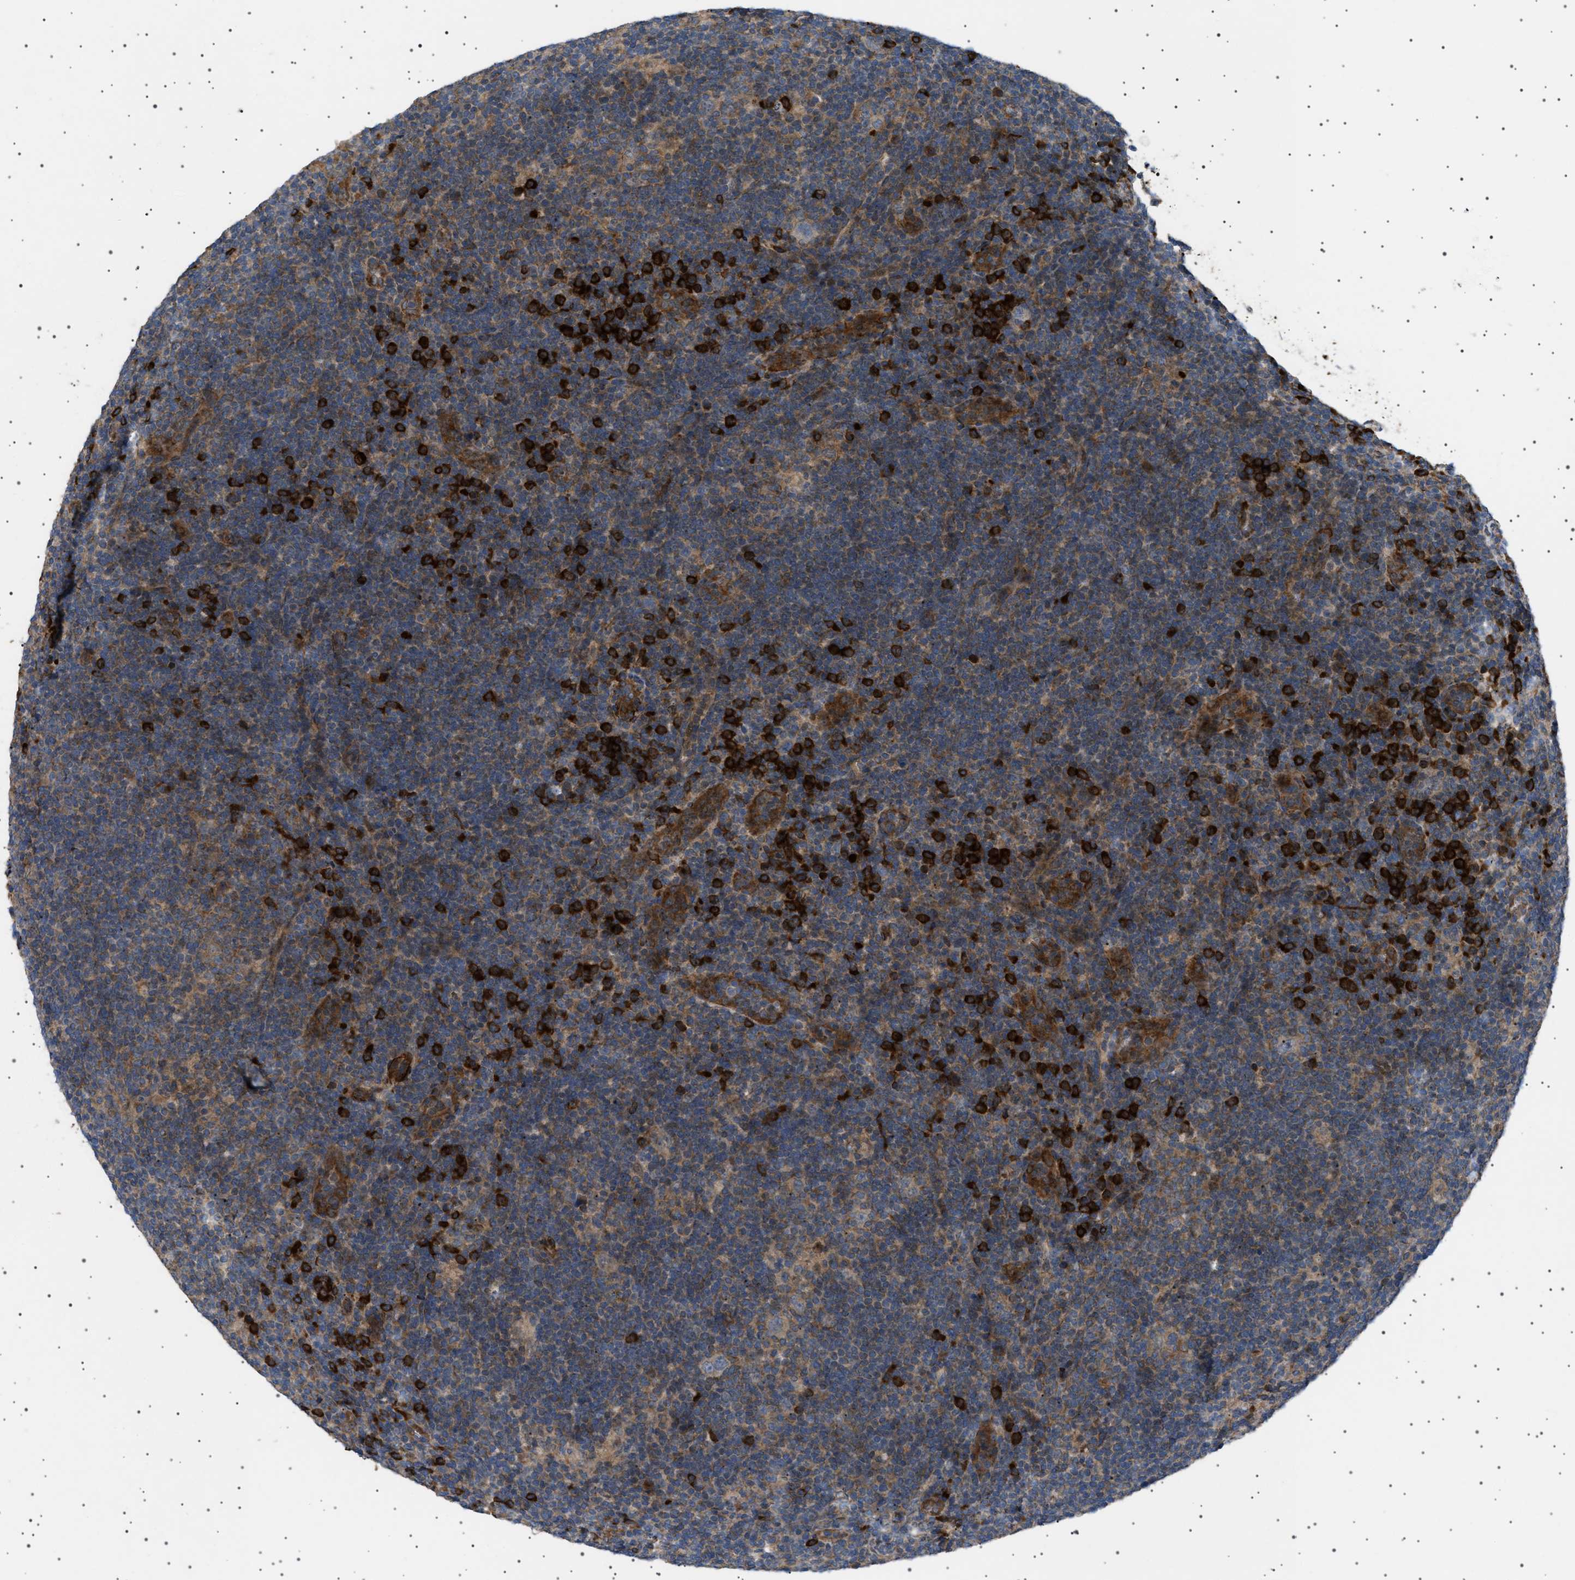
{"staining": {"intensity": "negative", "quantity": "none", "location": "none"}, "tissue": "lymphoma", "cell_type": "Tumor cells", "image_type": "cancer", "snomed": [{"axis": "morphology", "description": "Hodgkin's disease, NOS"}, {"axis": "topography", "description": "Lymph node"}], "caption": "There is no significant expression in tumor cells of lymphoma.", "gene": "CCDC186", "patient": {"sex": "female", "age": 57}}